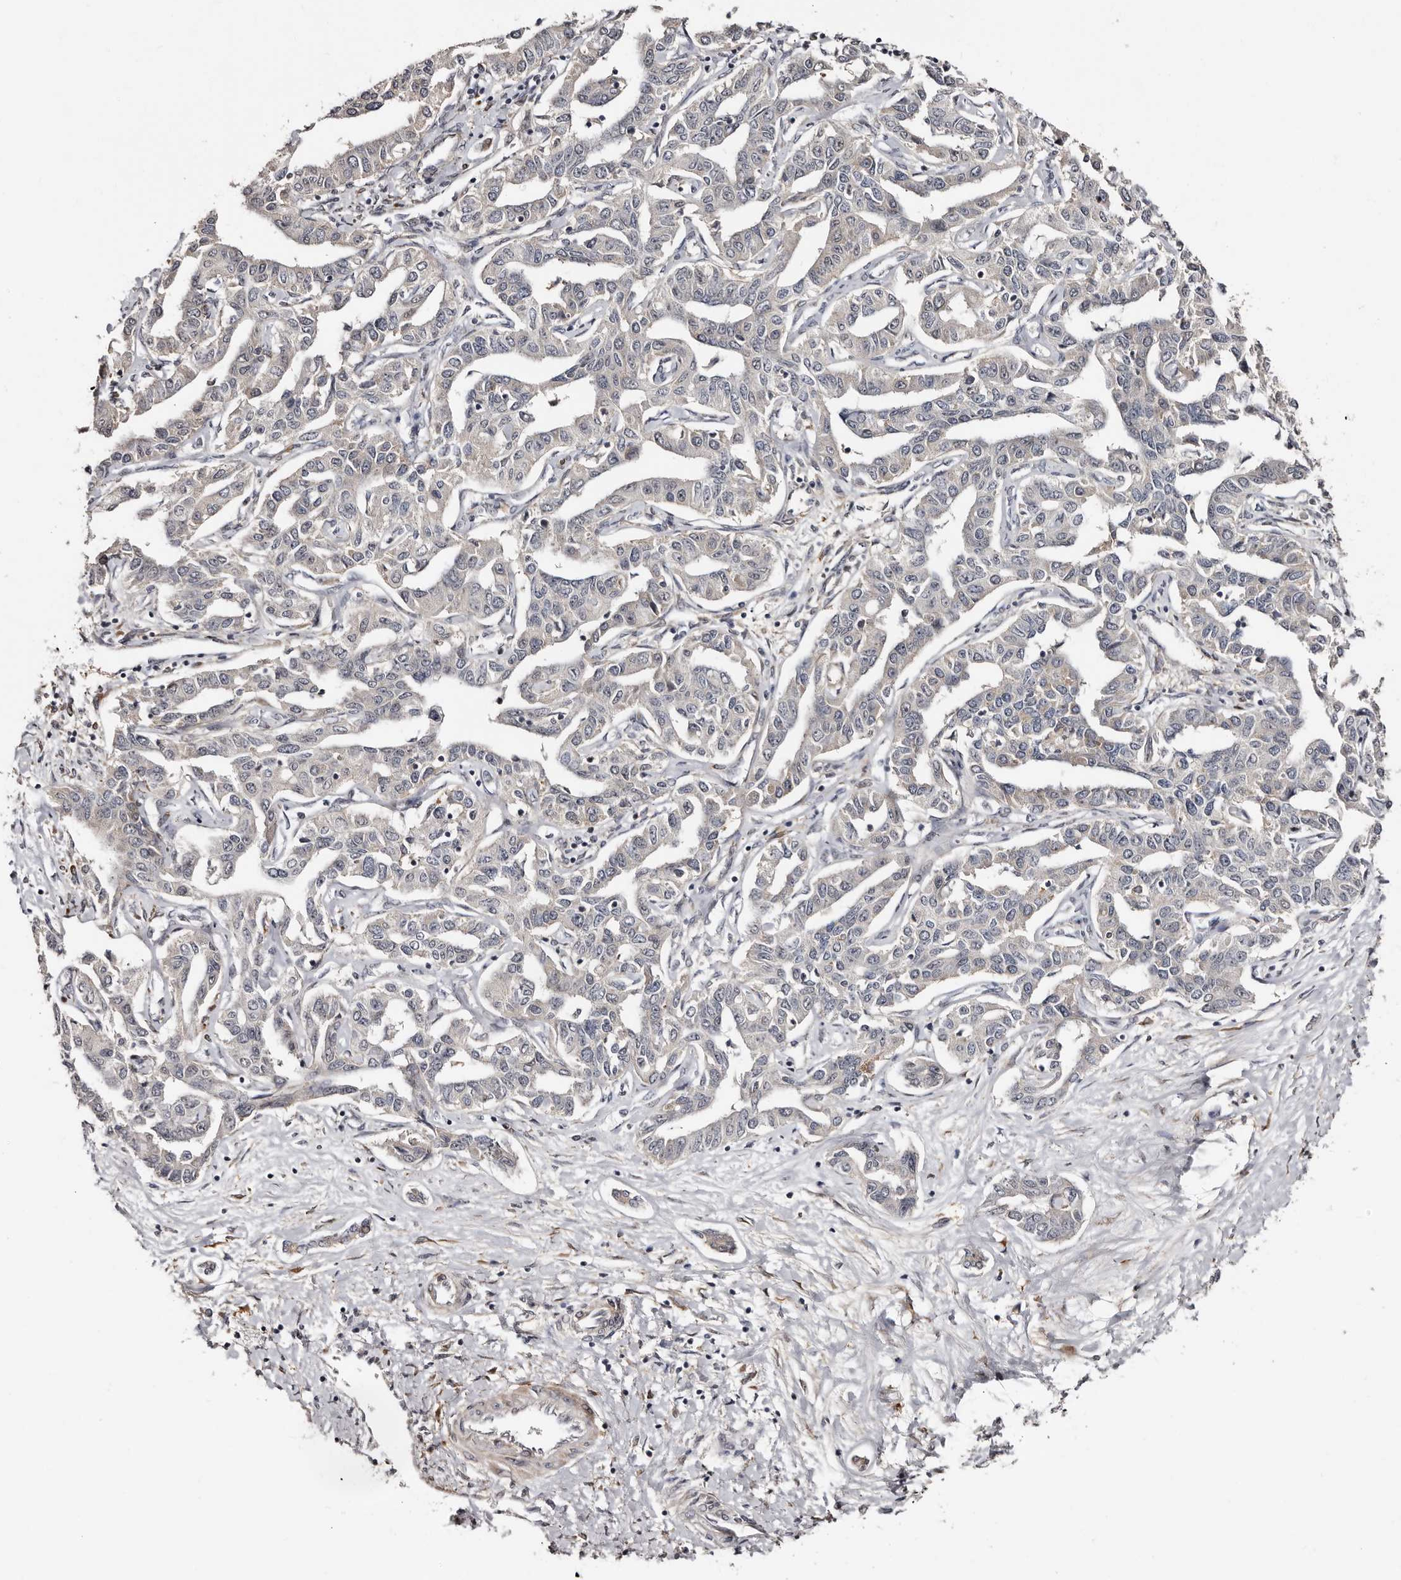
{"staining": {"intensity": "negative", "quantity": "none", "location": "none"}, "tissue": "liver cancer", "cell_type": "Tumor cells", "image_type": "cancer", "snomed": [{"axis": "morphology", "description": "Cholangiocarcinoma"}, {"axis": "topography", "description": "Liver"}], "caption": "Human liver cholangiocarcinoma stained for a protein using immunohistochemistry (IHC) exhibits no positivity in tumor cells.", "gene": "TBC1D22B", "patient": {"sex": "male", "age": 59}}